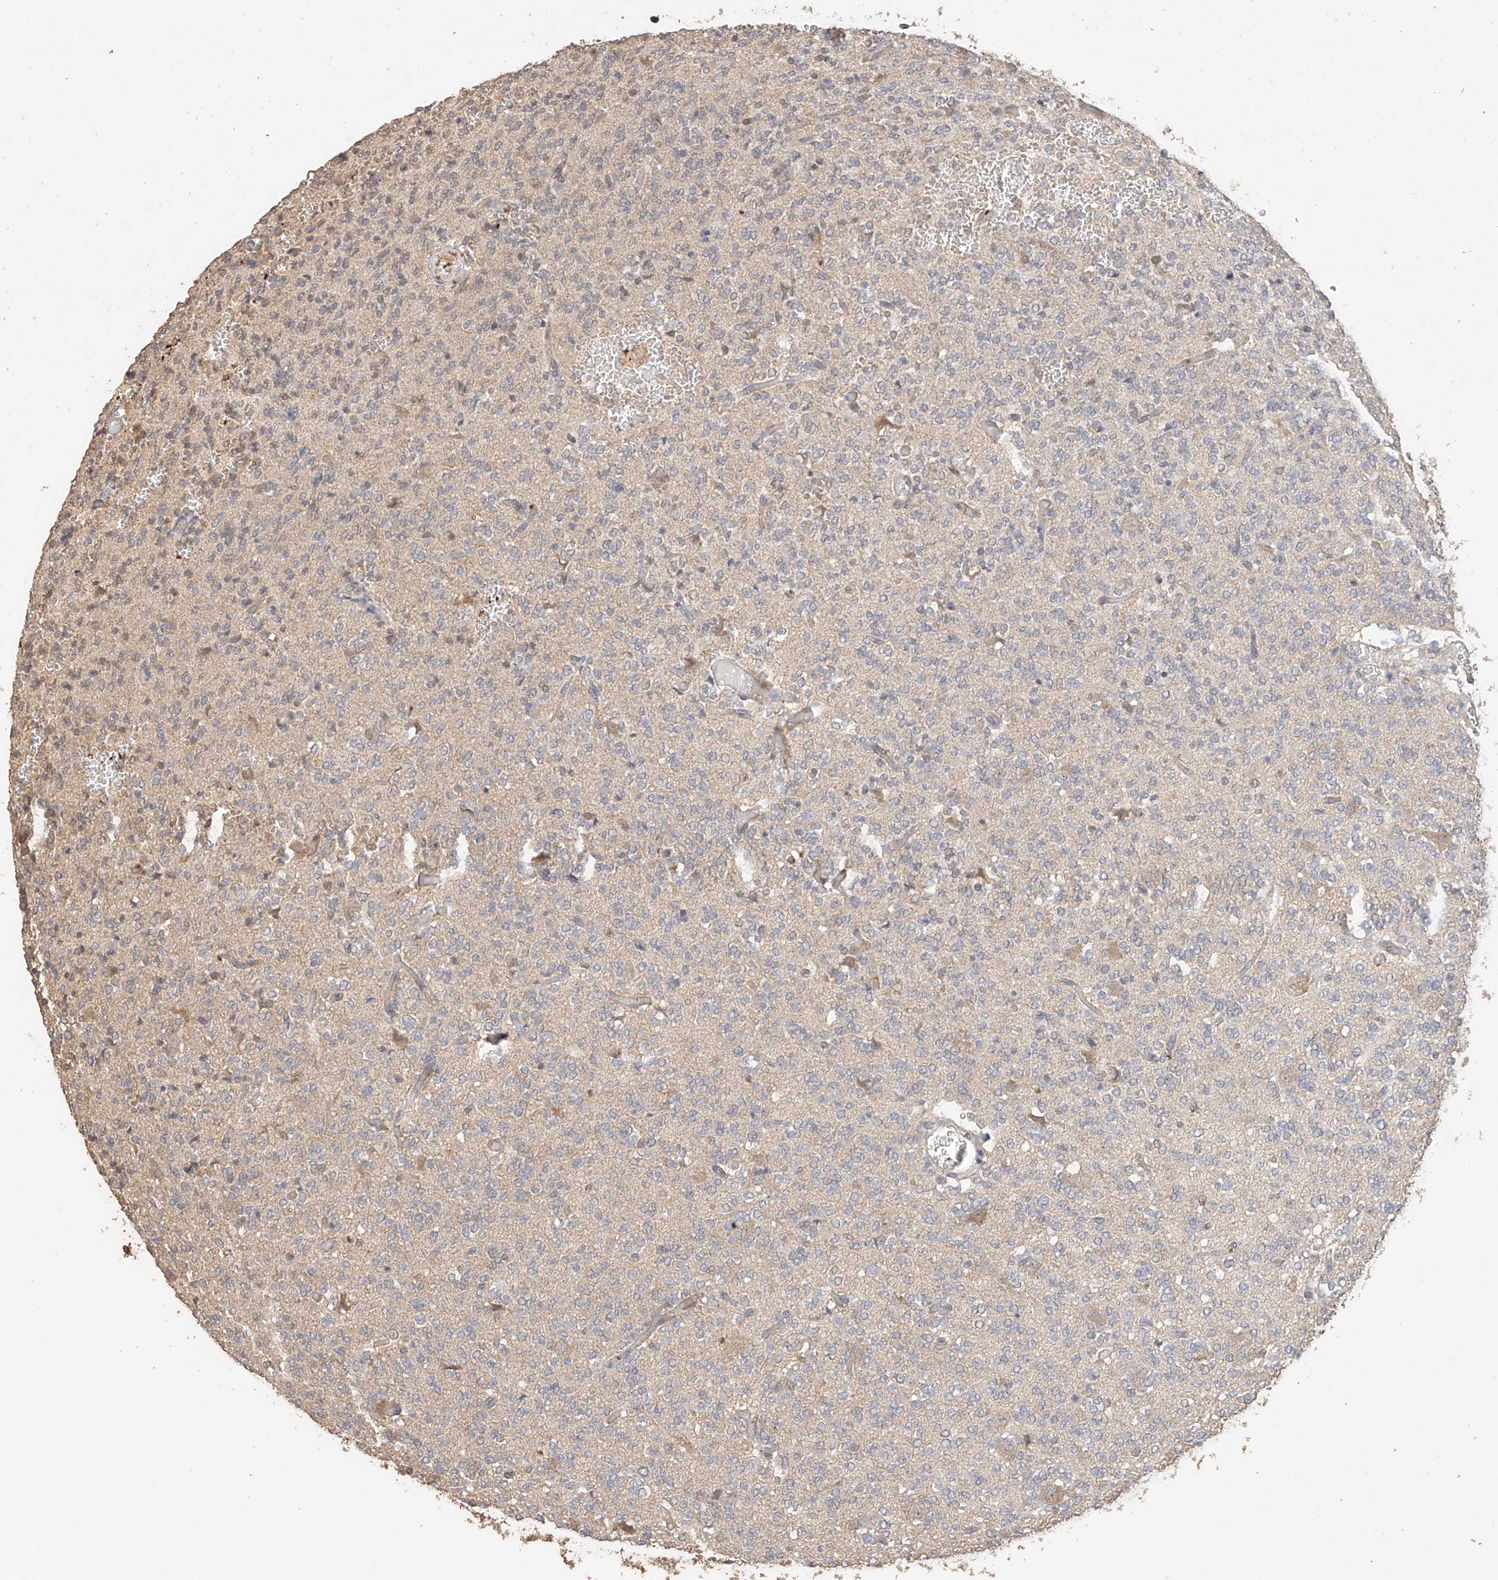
{"staining": {"intensity": "negative", "quantity": "none", "location": "none"}, "tissue": "glioma", "cell_type": "Tumor cells", "image_type": "cancer", "snomed": [{"axis": "morphology", "description": "Glioma, malignant, Low grade"}, {"axis": "topography", "description": "Brain"}], "caption": "The immunohistochemistry histopathology image has no significant expression in tumor cells of glioma tissue.", "gene": "IL22RA2", "patient": {"sex": "male", "age": 38}}